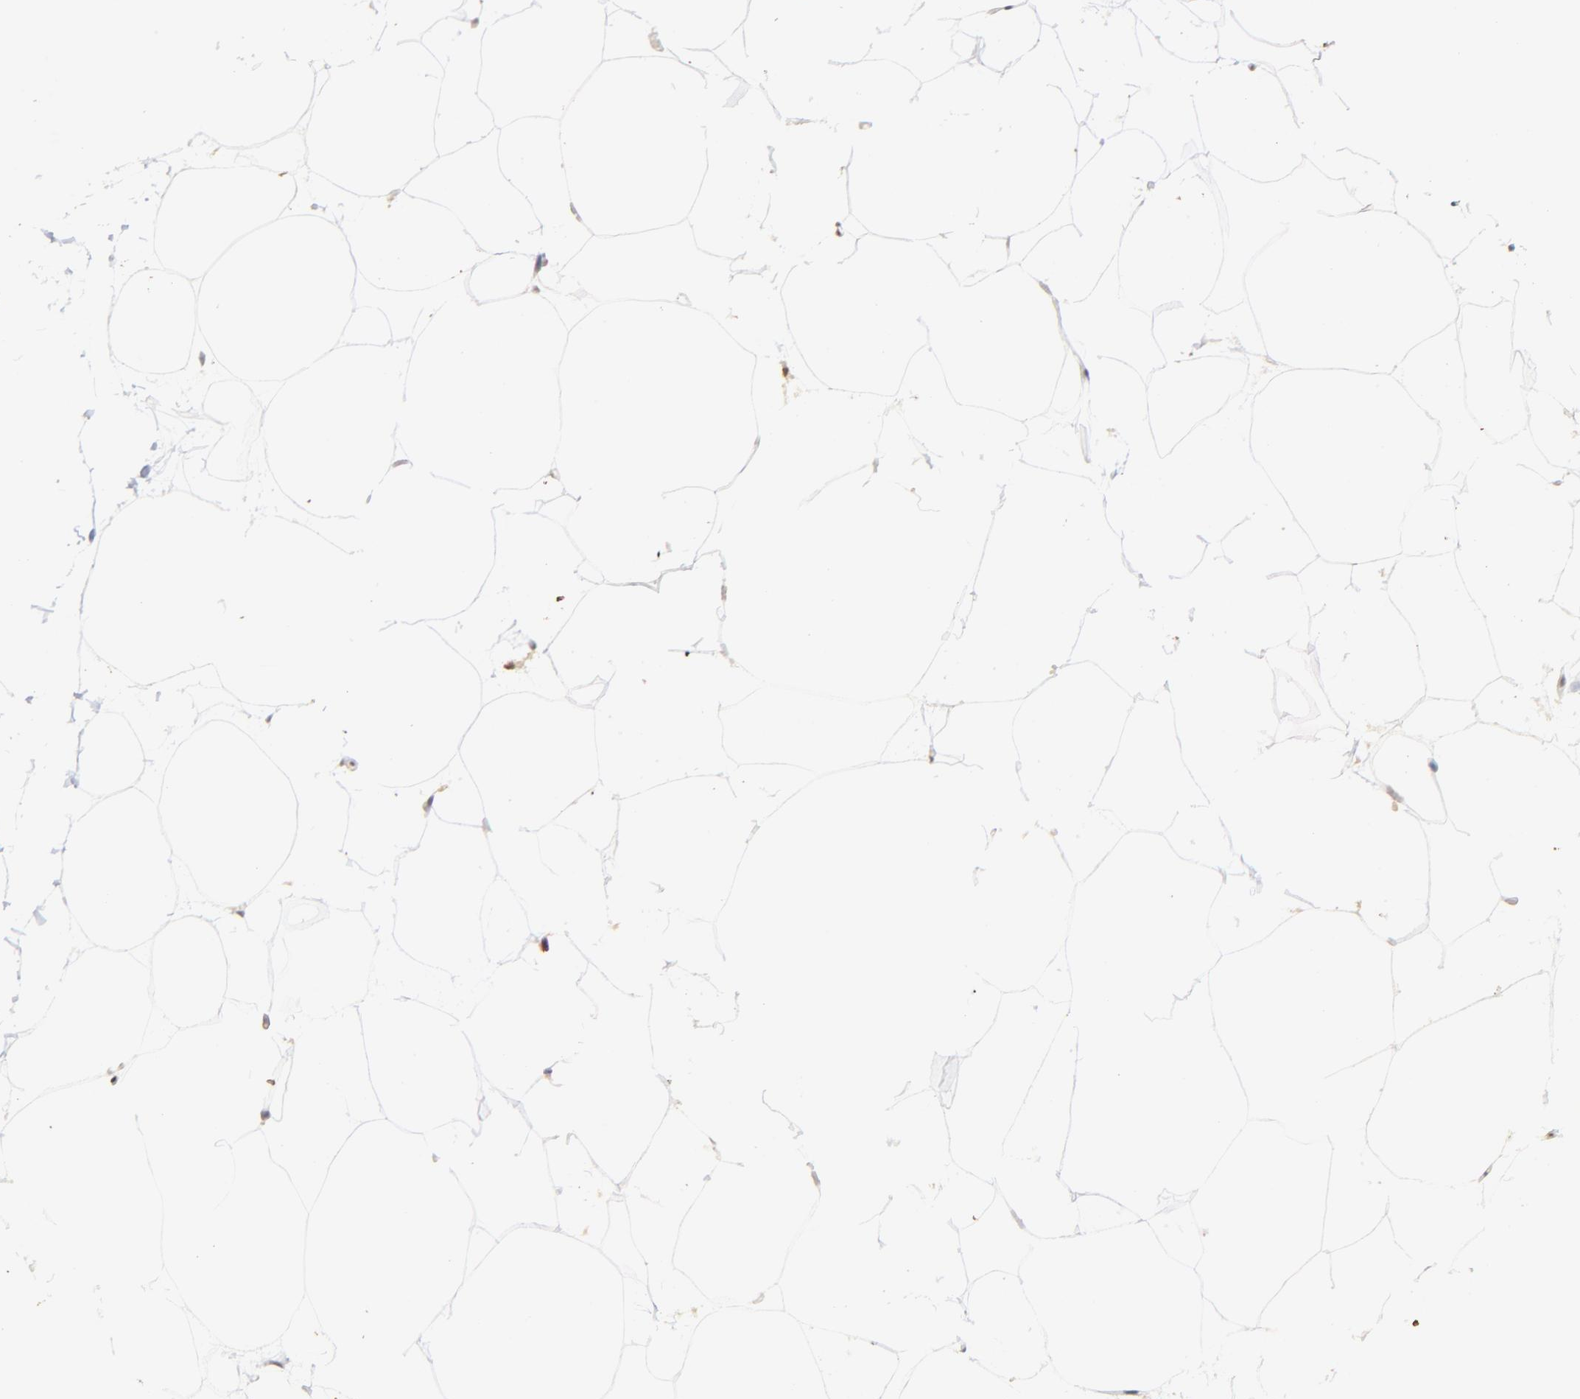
{"staining": {"intensity": "negative", "quantity": "none", "location": "none"}, "tissue": "adipose tissue", "cell_type": "Adipocytes", "image_type": "normal", "snomed": [{"axis": "morphology", "description": "Normal tissue, NOS"}, {"axis": "morphology", "description": "Duct carcinoma"}, {"axis": "topography", "description": "Breast"}, {"axis": "topography", "description": "Adipose tissue"}], "caption": "Photomicrograph shows no protein expression in adipocytes of benign adipose tissue.", "gene": "ZFP92", "patient": {"sex": "female", "age": 37}}